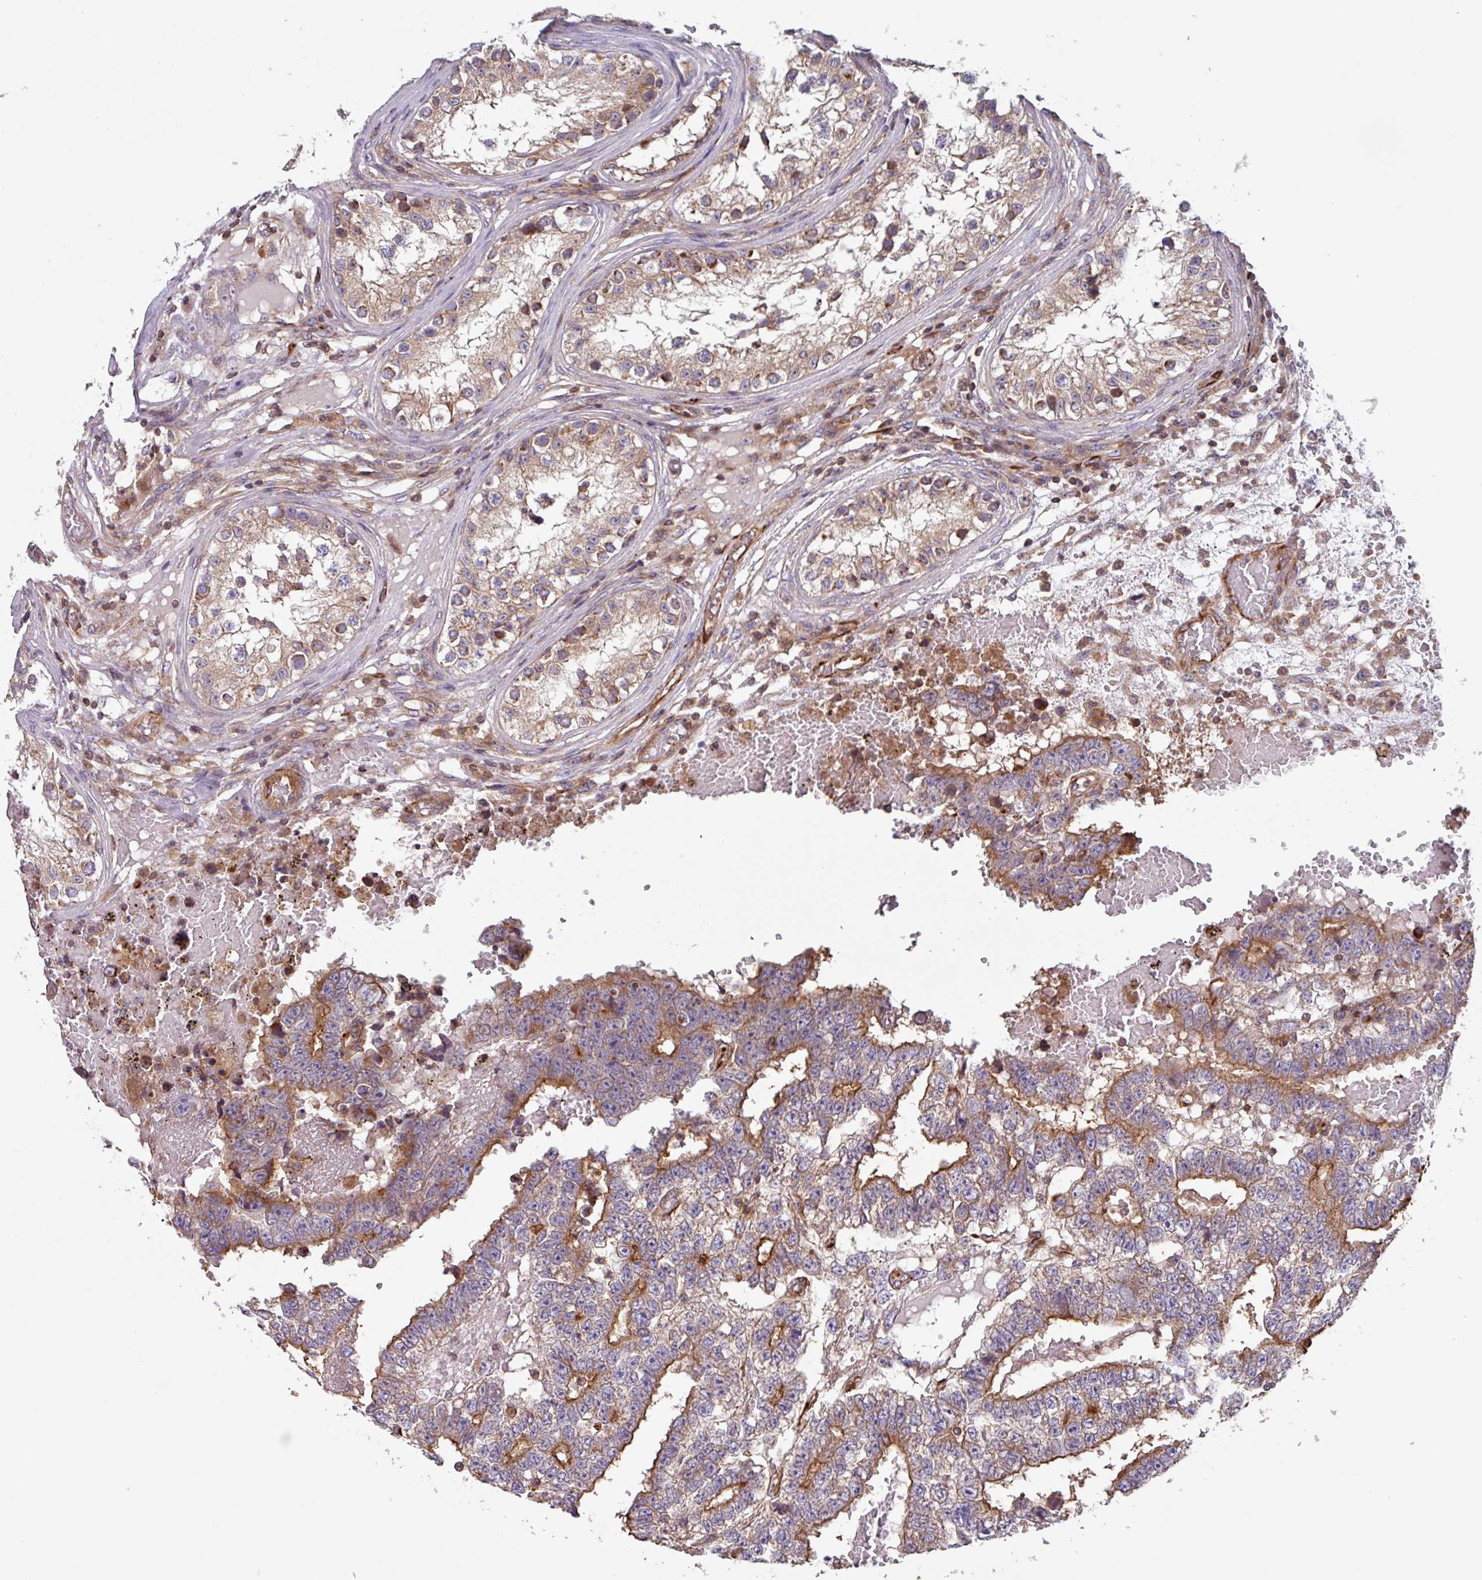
{"staining": {"intensity": "moderate", "quantity": "25%-75%", "location": "cytoplasmic/membranous"}, "tissue": "testis cancer", "cell_type": "Tumor cells", "image_type": "cancer", "snomed": [{"axis": "morphology", "description": "Carcinoma, Embryonal, NOS"}, {"axis": "topography", "description": "Testis"}], "caption": "Protein staining by IHC reveals moderate cytoplasmic/membranous positivity in approximately 25%-75% of tumor cells in testis embryonal carcinoma.", "gene": "PLEKHD1", "patient": {"sex": "male", "age": 25}}